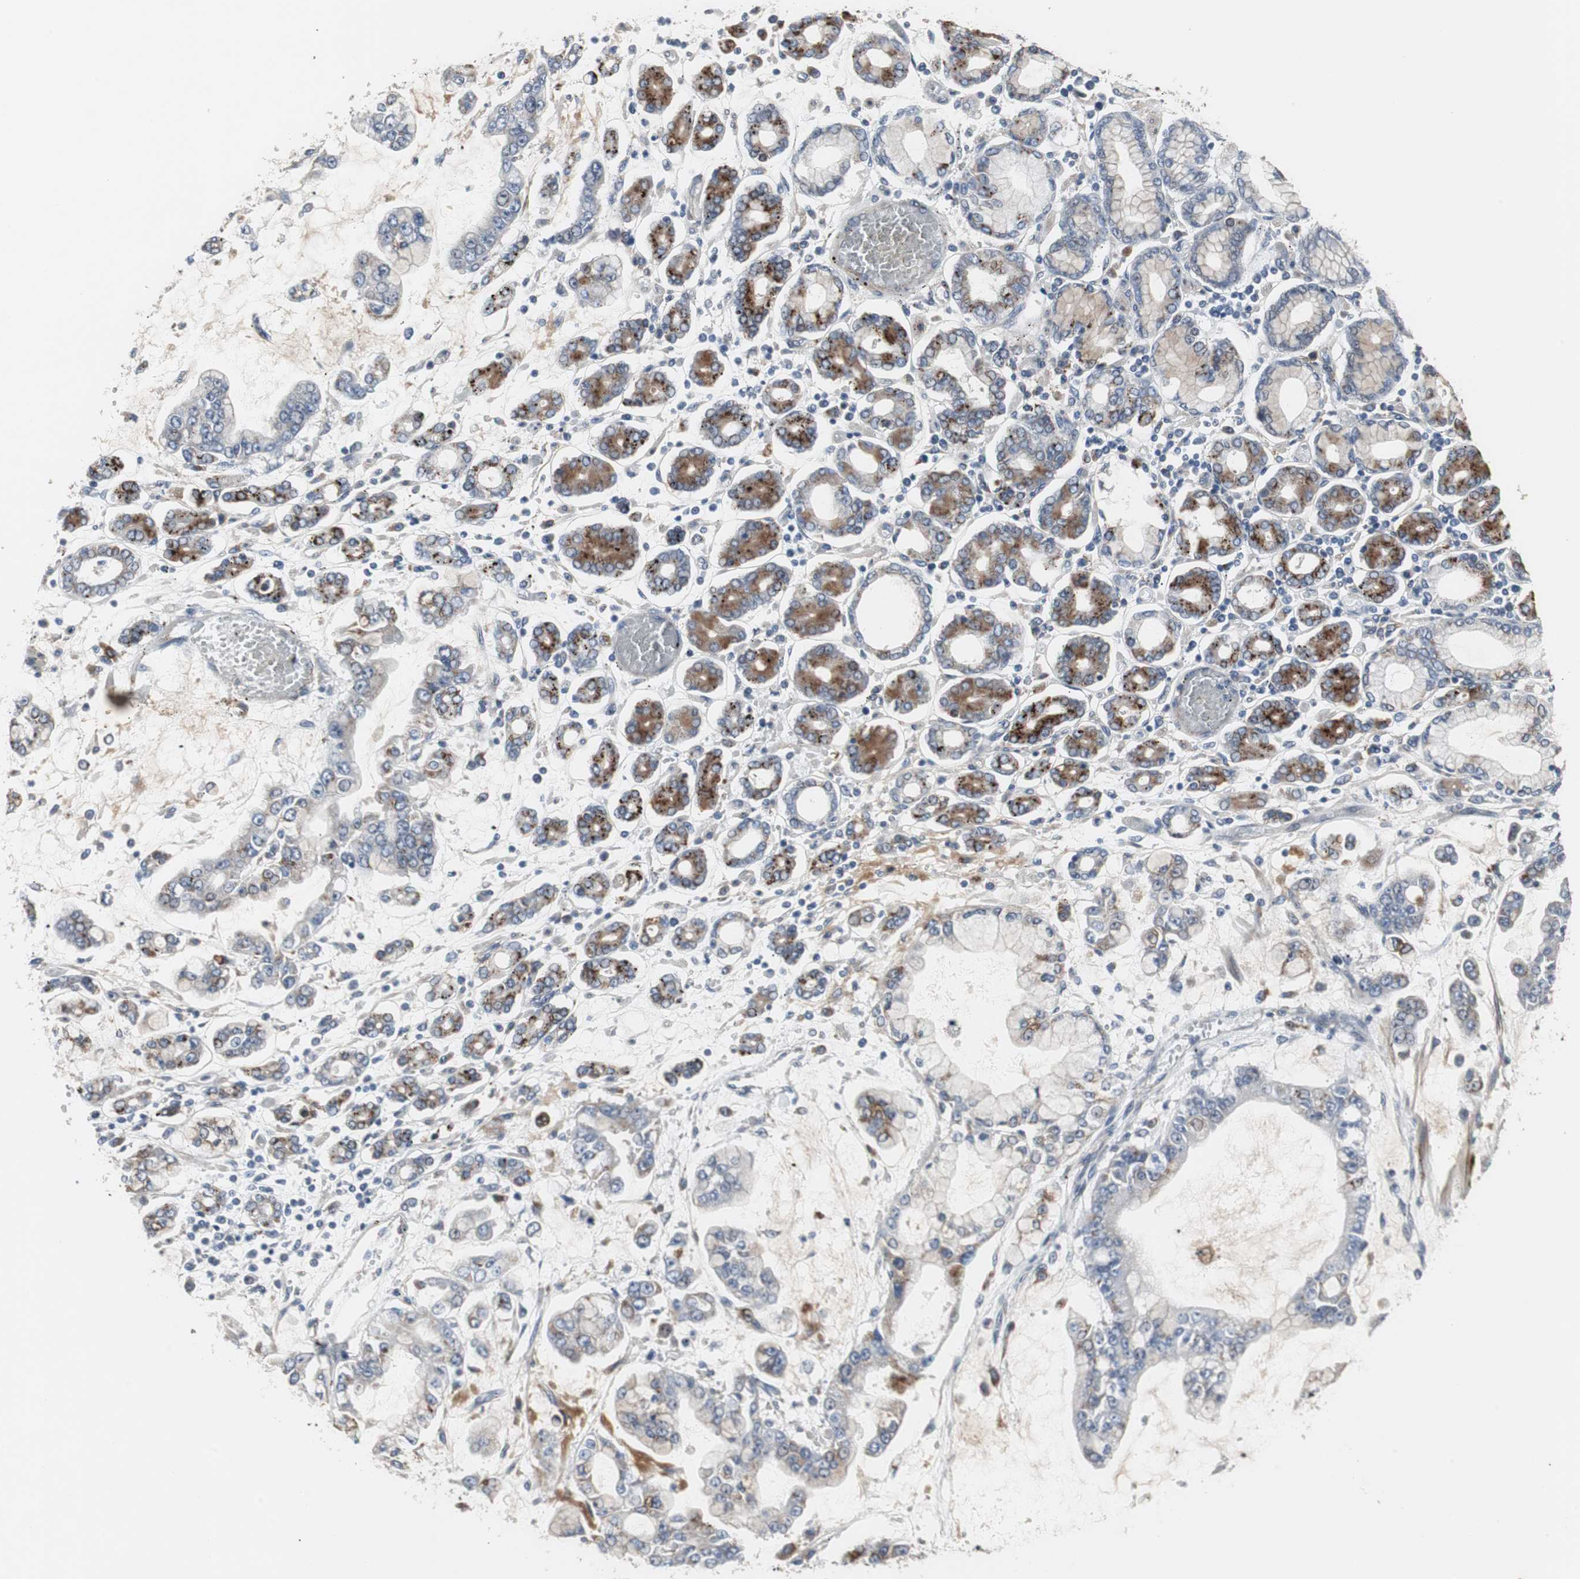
{"staining": {"intensity": "strong", "quantity": "25%-75%", "location": "cytoplasmic/membranous"}, "tissue": "stomach cancer", "cell_type": "Tumor cells", "image_type": "cancer", "snomed": [{"axis": "morphology", "description": "Normal tissue, NOS"}, {"axis": "morphology", "description": "Adenocarcinoma, NOS"}, {"axis": "topography", "description": "Stomach, upper"}, {"axis": "topography", "description": "Stomach"}], "caption": "Stomach cancer (adenocarcinoma) stained with IHC displays strong cytoplasmic/membranous expression in approximately 25%-75% of tumor cells. (IHC, brightfield microscopy, high magnification).", "gene": "GBA1", "patient": {"sex": "male", "age": 76}}